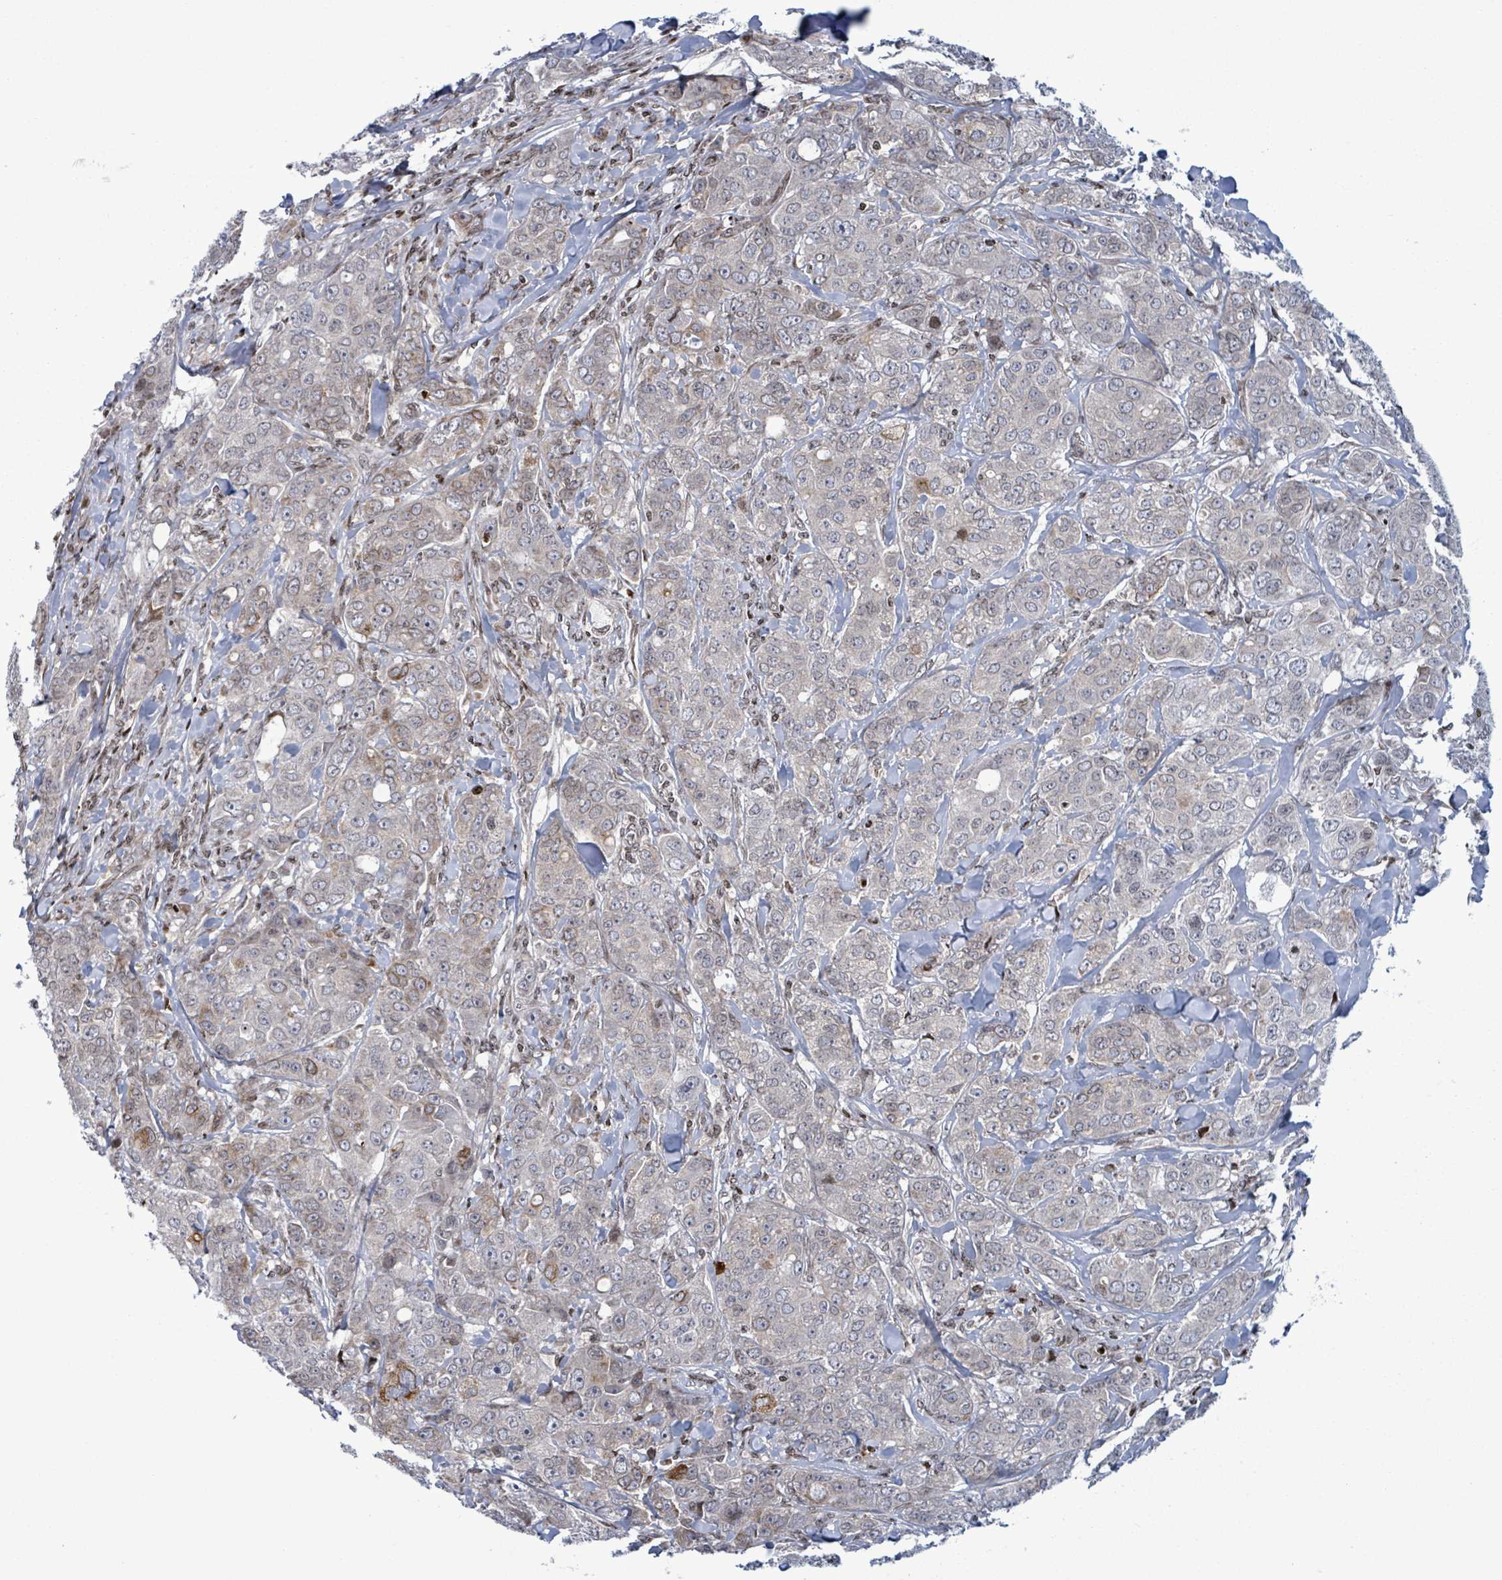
{"staining": {"intensity": "moderate", "quantity": "25%-75%", "location": "cytoplasmic/membranous"}, "tissue": "breast cancer", "cell_type": "Tumor cells", "image_type": "cancer", "snomed": [{"axis": "morphology", "description": "Duct carcinoma"}, {"axis": "topography", "description": "Breast"}], "caption": "About 25%-75% of tumor cells in breast cancer (intraductal carcinoma) display moderate cytoplasmic/membranous protein staining as visualized by brown immunohistochemical staining.", "gene": "FNDC4", "patient": {"sex": "female", "age": 43}}